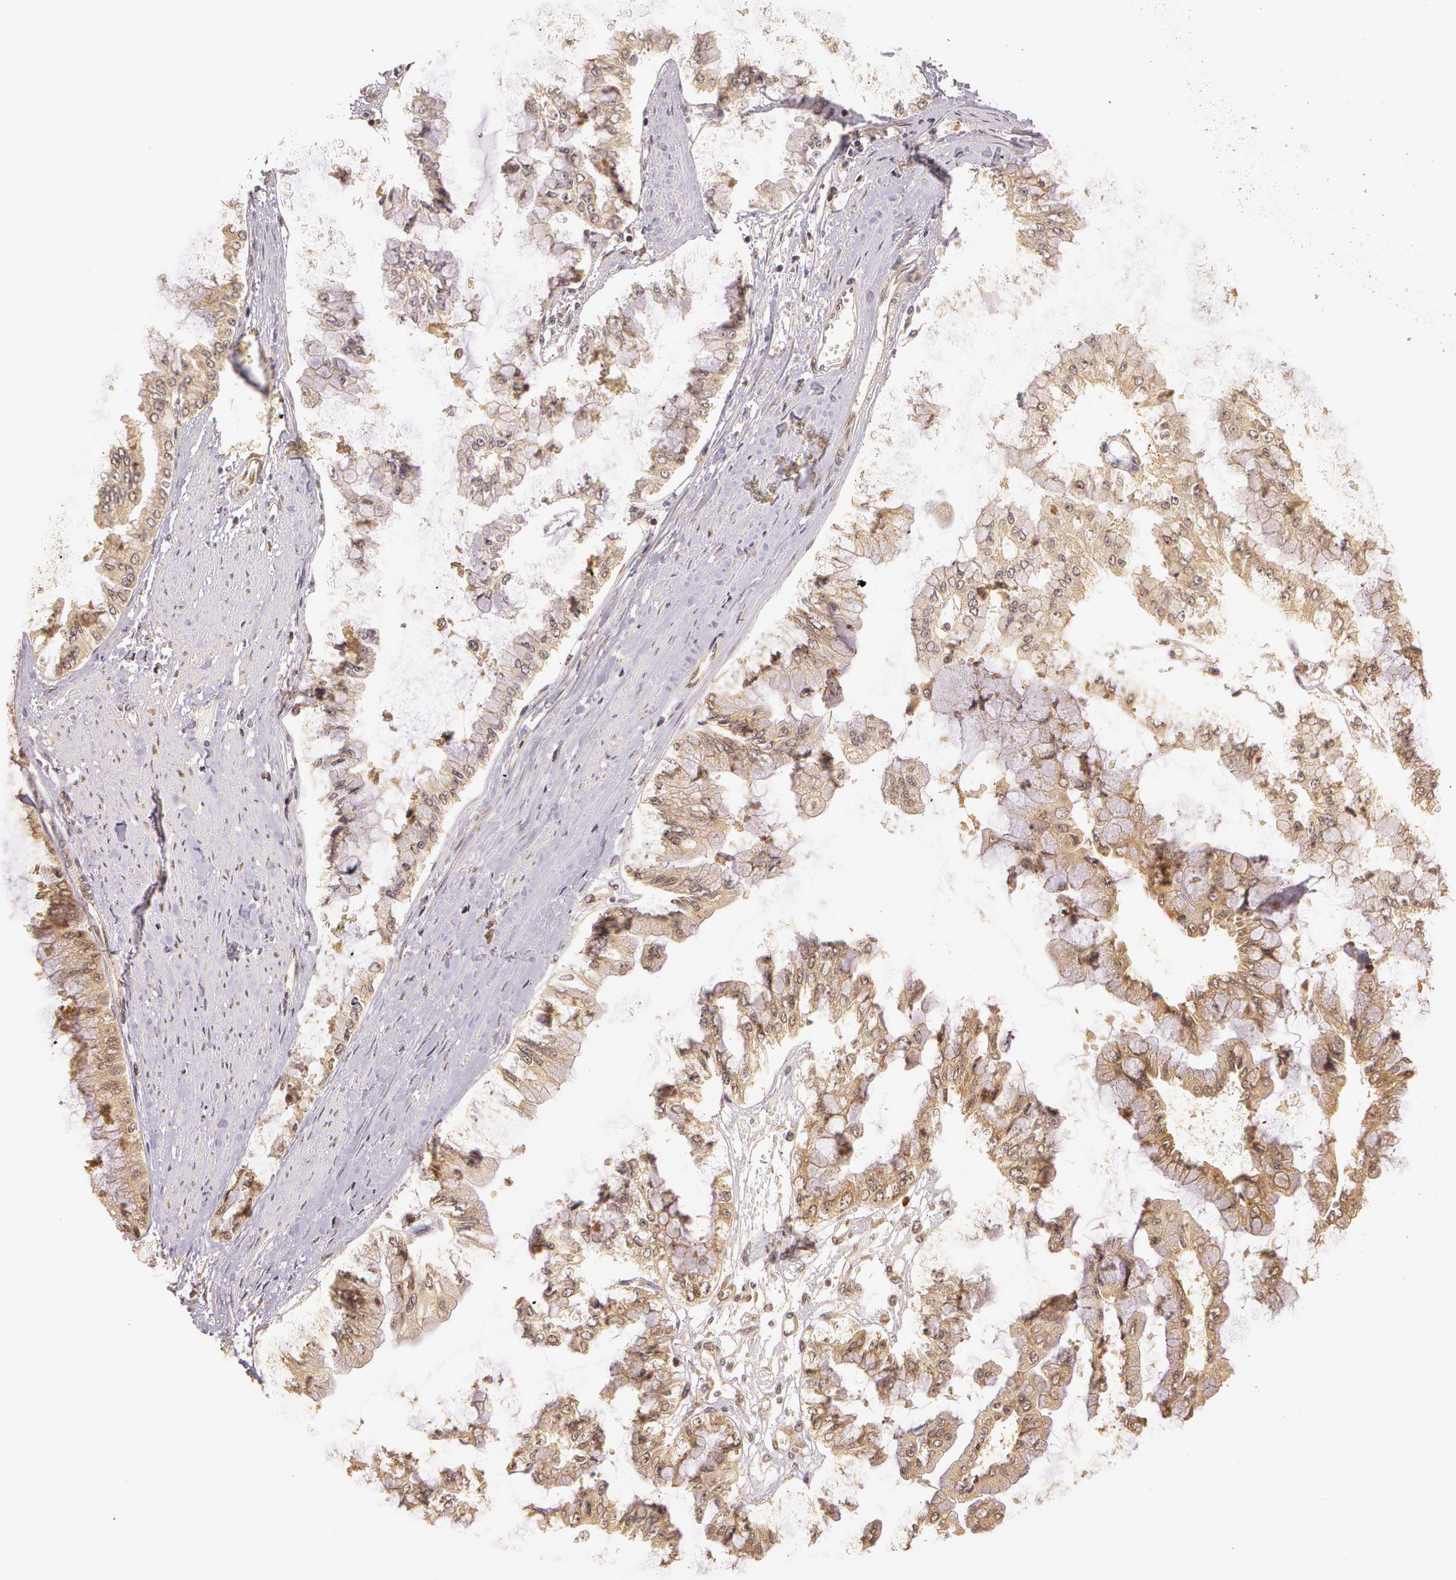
{"staining": {"intensity": "moderate", "quantity": ">75%", "location": "cytoplasmic/membranous"}, "tissue": "liver cancer", "cell_type": "Tumor cells", "image_type": "cancer", "snomed": [{"axis": "morphology", "description": "Cholangiocarcinoma"}, {"axis": "topography", "description": "Liver"}], "caption": "Protein expression analysis of human cholangiocarcinoma (liver) reveals moderate cytoplasmic/membranous staining in approximately >75% of tumor cells.", "gene": "ASCC2", "patient": {"sex": "female", "age": 79}}